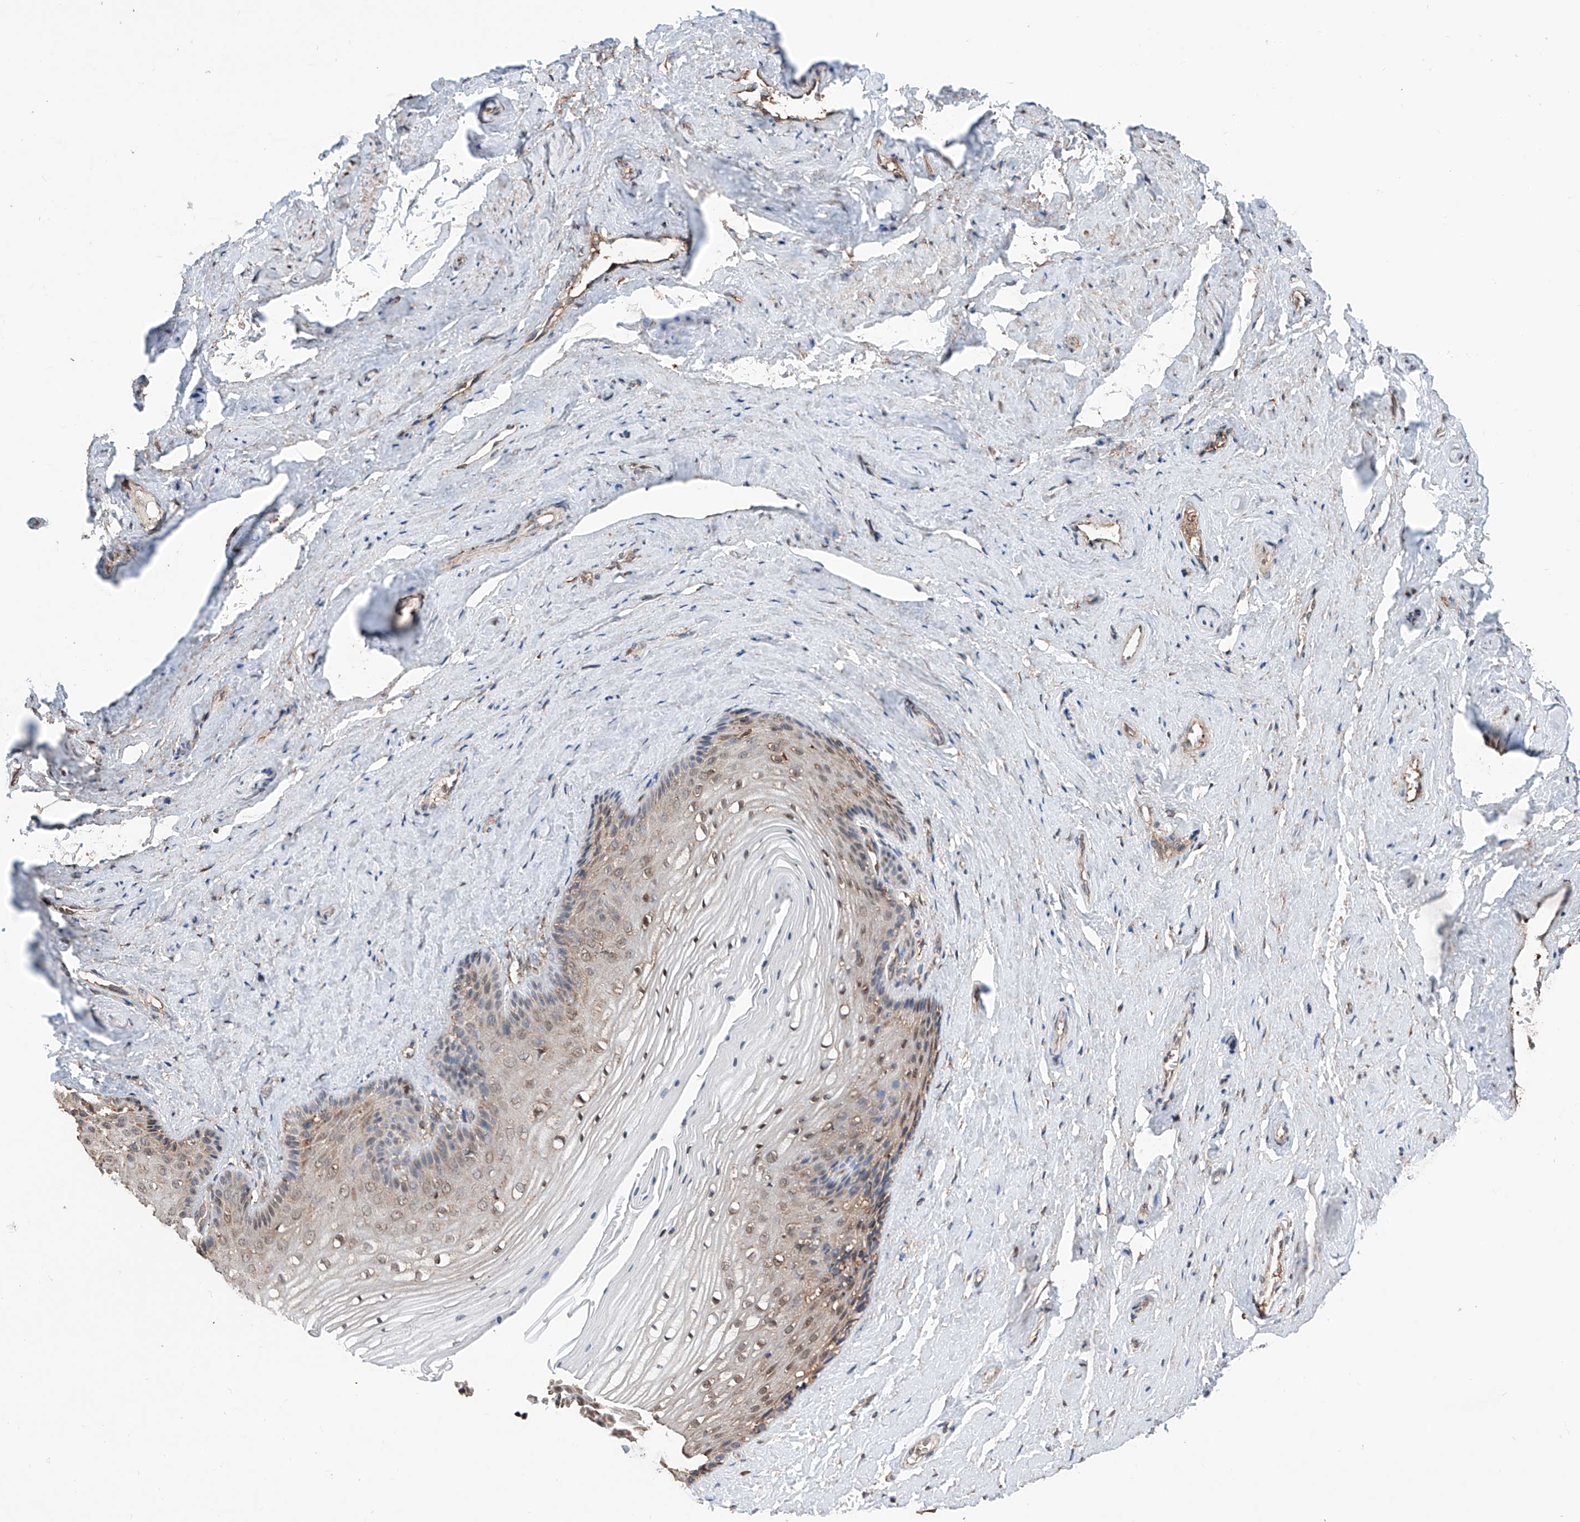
{"staining": {"intensity": "moderate", "quantity": "25%-75%", "location": "cytoplasmic/membranous"}, "tissue": "vagina", "cell_type": "Squamous epithelial cells", "image_type": "normal", "snomed": [{"axis": "morphology", "description": "Normal tissue, NOS"}, {"axis": "topography", "description": "Vagina"}, {"axis": "topography", "description": "Cervix"}], "caption": "The photomicrograph displays a brown stain indicating the presence of a protein in the cytoplasmic/membranous of squamous epithelial cells in vagina. (DAB IHC with brightfield microscopy, high magnification).", "gene": "ZNF445", "patient": {"sex": "female", "age": 40}}